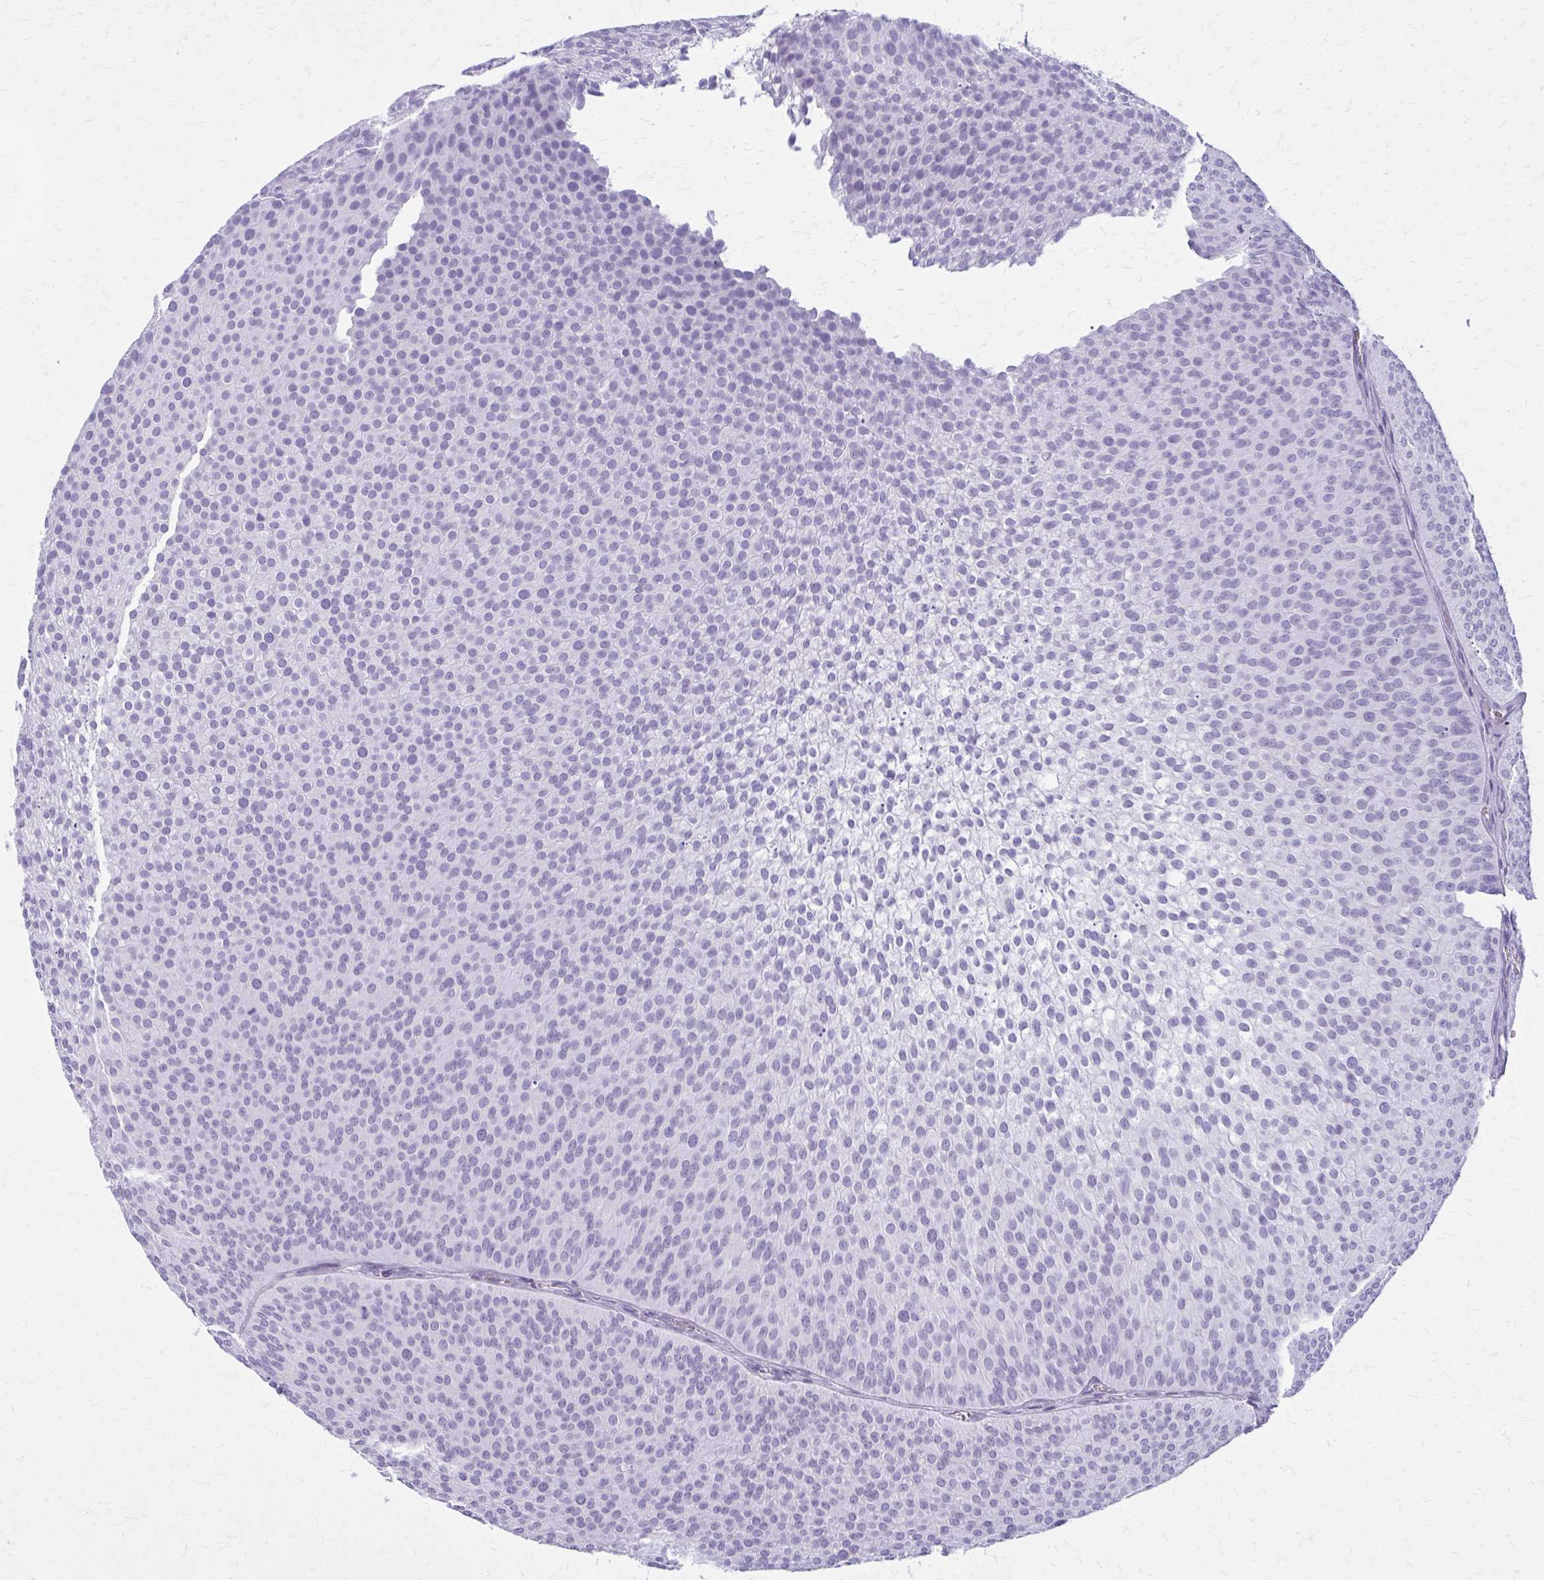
{"staining": {"intensity": "negative", "quantity": "none", "location": "none"}, "tissue": "urothelial cancer", "cell_type": "Tumor cells", "image_type": "cancer", "snomed": [{"axis": "morphology", "description": "Urothelial carcinoma, Low grade"}, {"axis": "topography", "description": "Urinary bladder"}], "caption": "This histopathology image is of urothelial cancer stained with immunohistochemistry (IHC) to label a protein in brown with the nuclei are counter-stained blue. There is no positivity in tumor cells.", "gene": "ZDHHC7", "patient": {"sex": "male", "age": 91}}